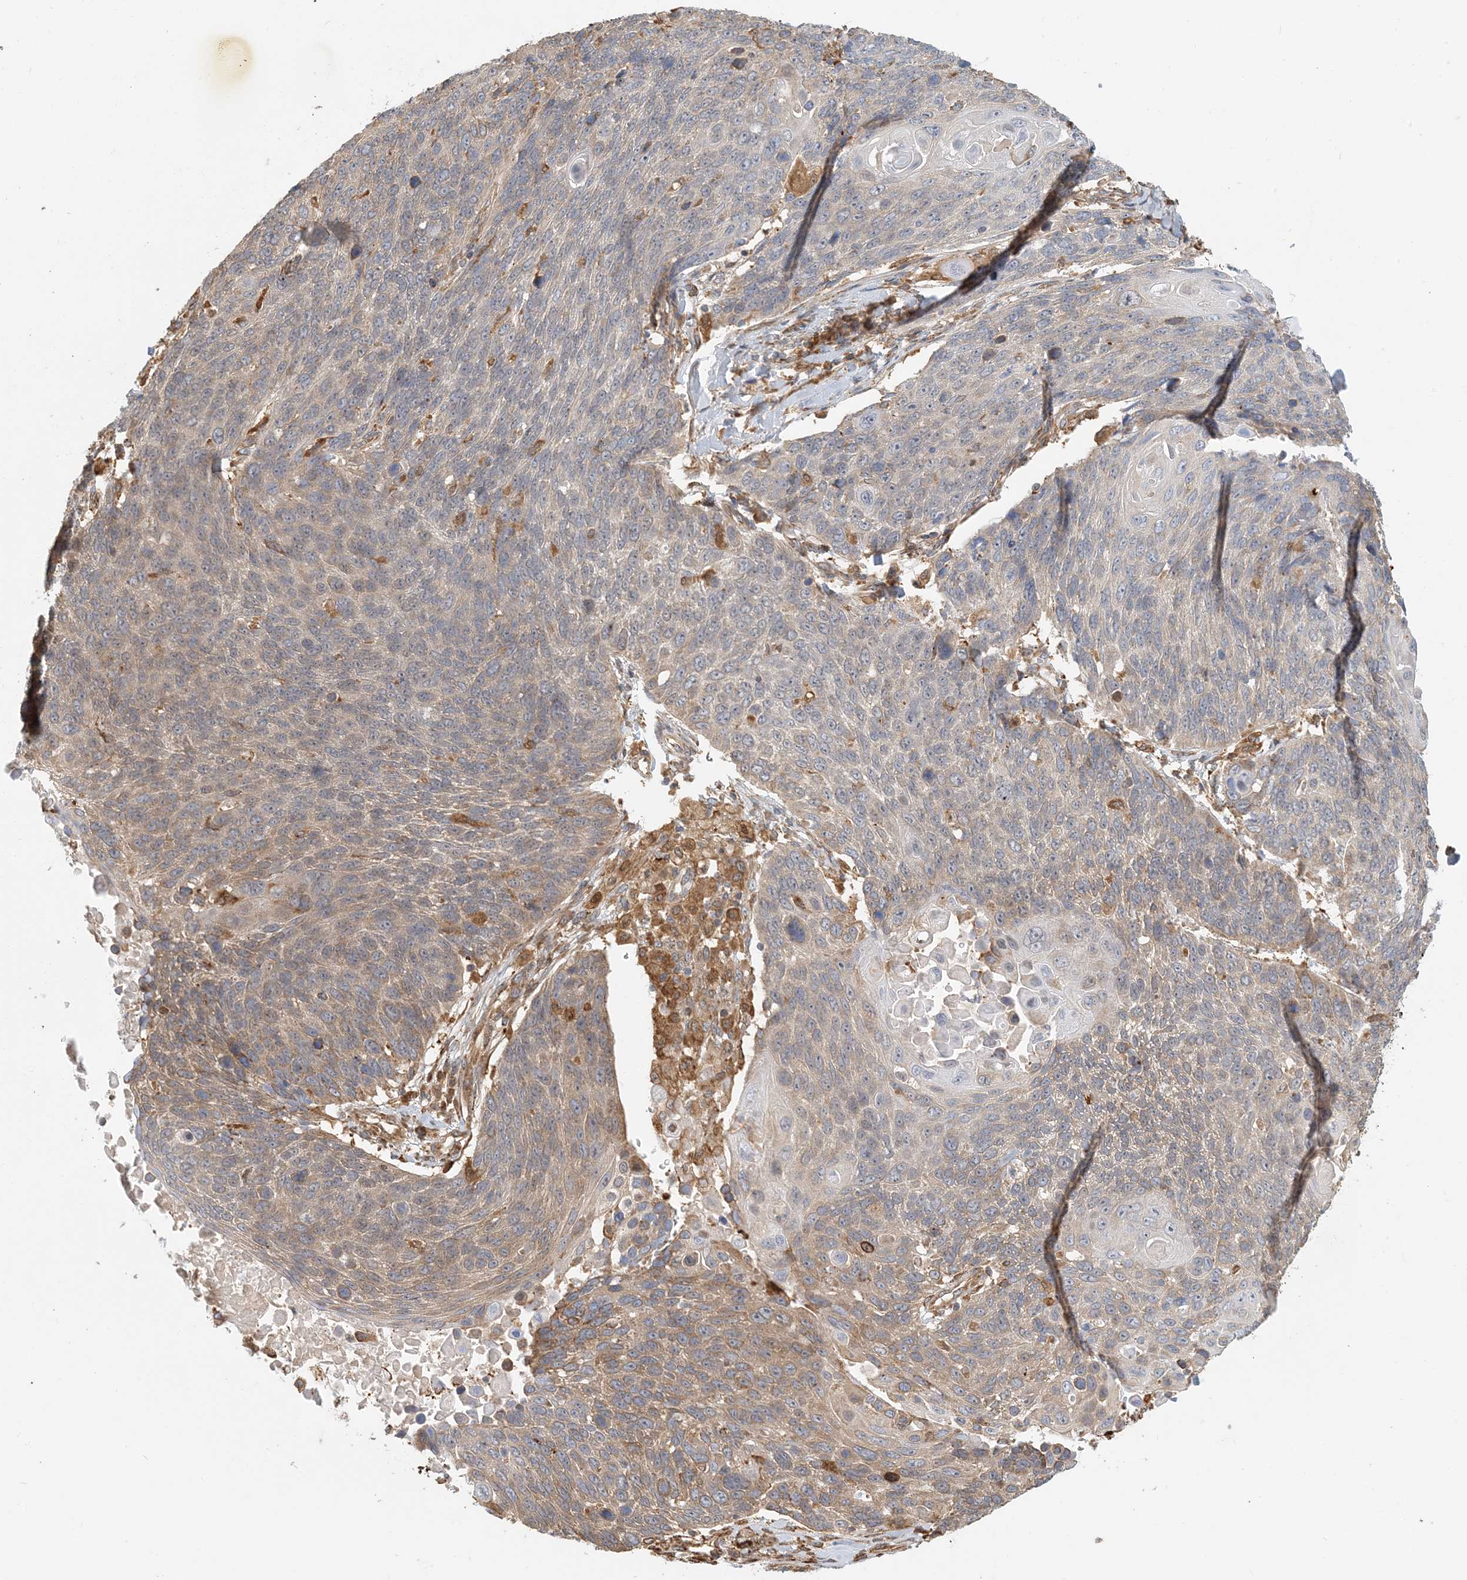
{"staining": {"intensity": "moderate", "quantity": "25%-75%", "location": "cytoplasmic/membranous"}, "tissue": "lung cancer", "cell_type": "Tumor cells", "image_type": "cancer", "snomed": [{"axis": "morphology", "description": "Squamous cell carcinoma, NOS"}, {"axis": "topography", "description": "Lung"}], "caption": "A micrograph showing moderate cytoplasmic/membranous positivity in approximately 25%-75% of tumor cells in lung cancer, as visualized by brown immunohistochemical staining.", "gene": "HNMT", "patient": {"sex": "male", "age": 66}}